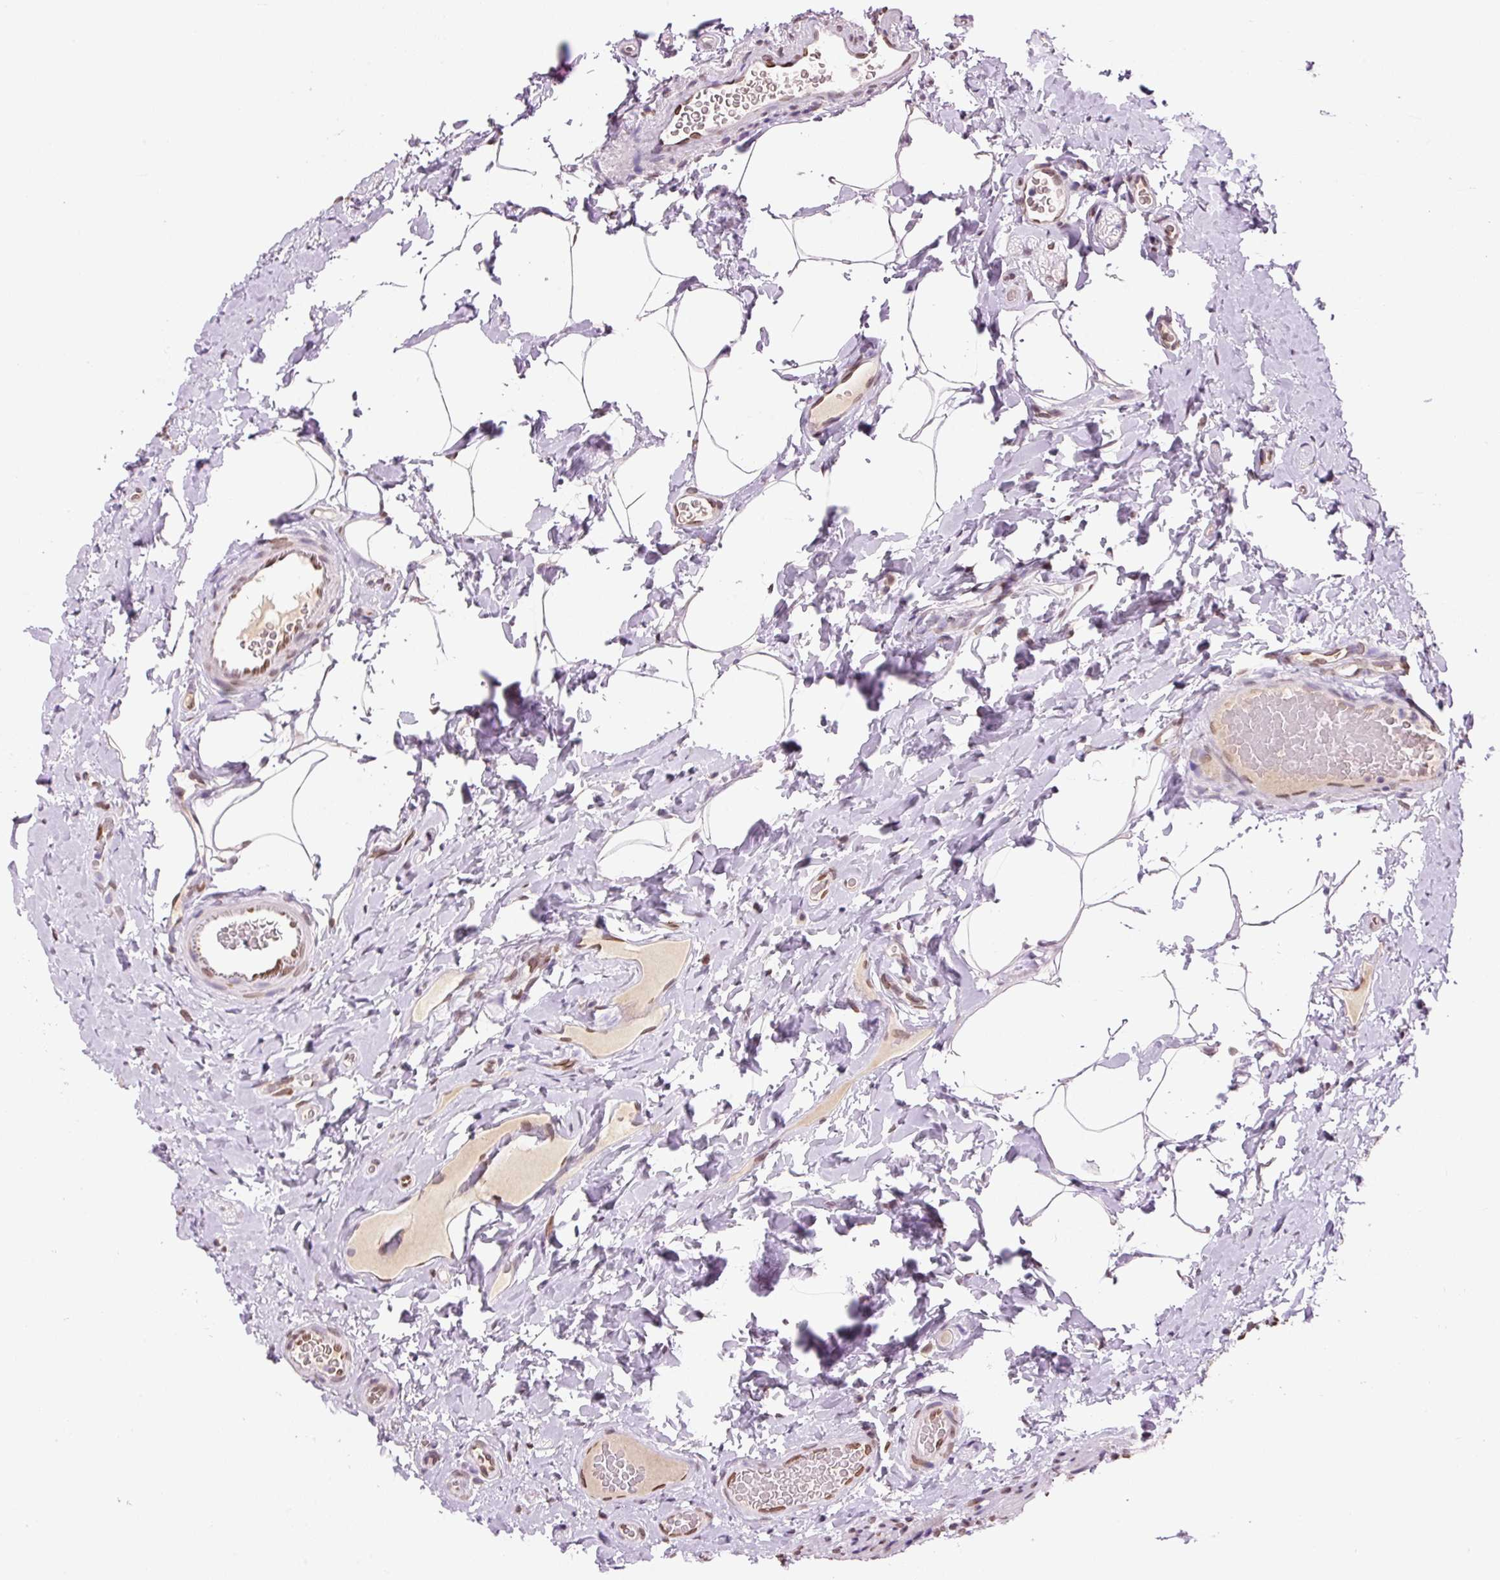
{"staining": {"intensity": "moderate", "quantity": "25%-75%", "location": "cytoplasmic/membranous,nuclear"}, "tissue": "colon", "cell_type": "Endothelial cells", "image_type": "normal", "snomed": [{"axis": "morphology", "description": "Normal tissue, NOS"}, {"axis": "topography", "description": "Colon"}], "caption": "About 25%-75% of endothelial cells in unremarkable colon exhibit moderate cytoplasmic/membranous,nuclear protein positivity as visualized by brown immunohistochemical staining.", "gene": "ZNF224", "patient": {"sex": "male", "age": 46}}